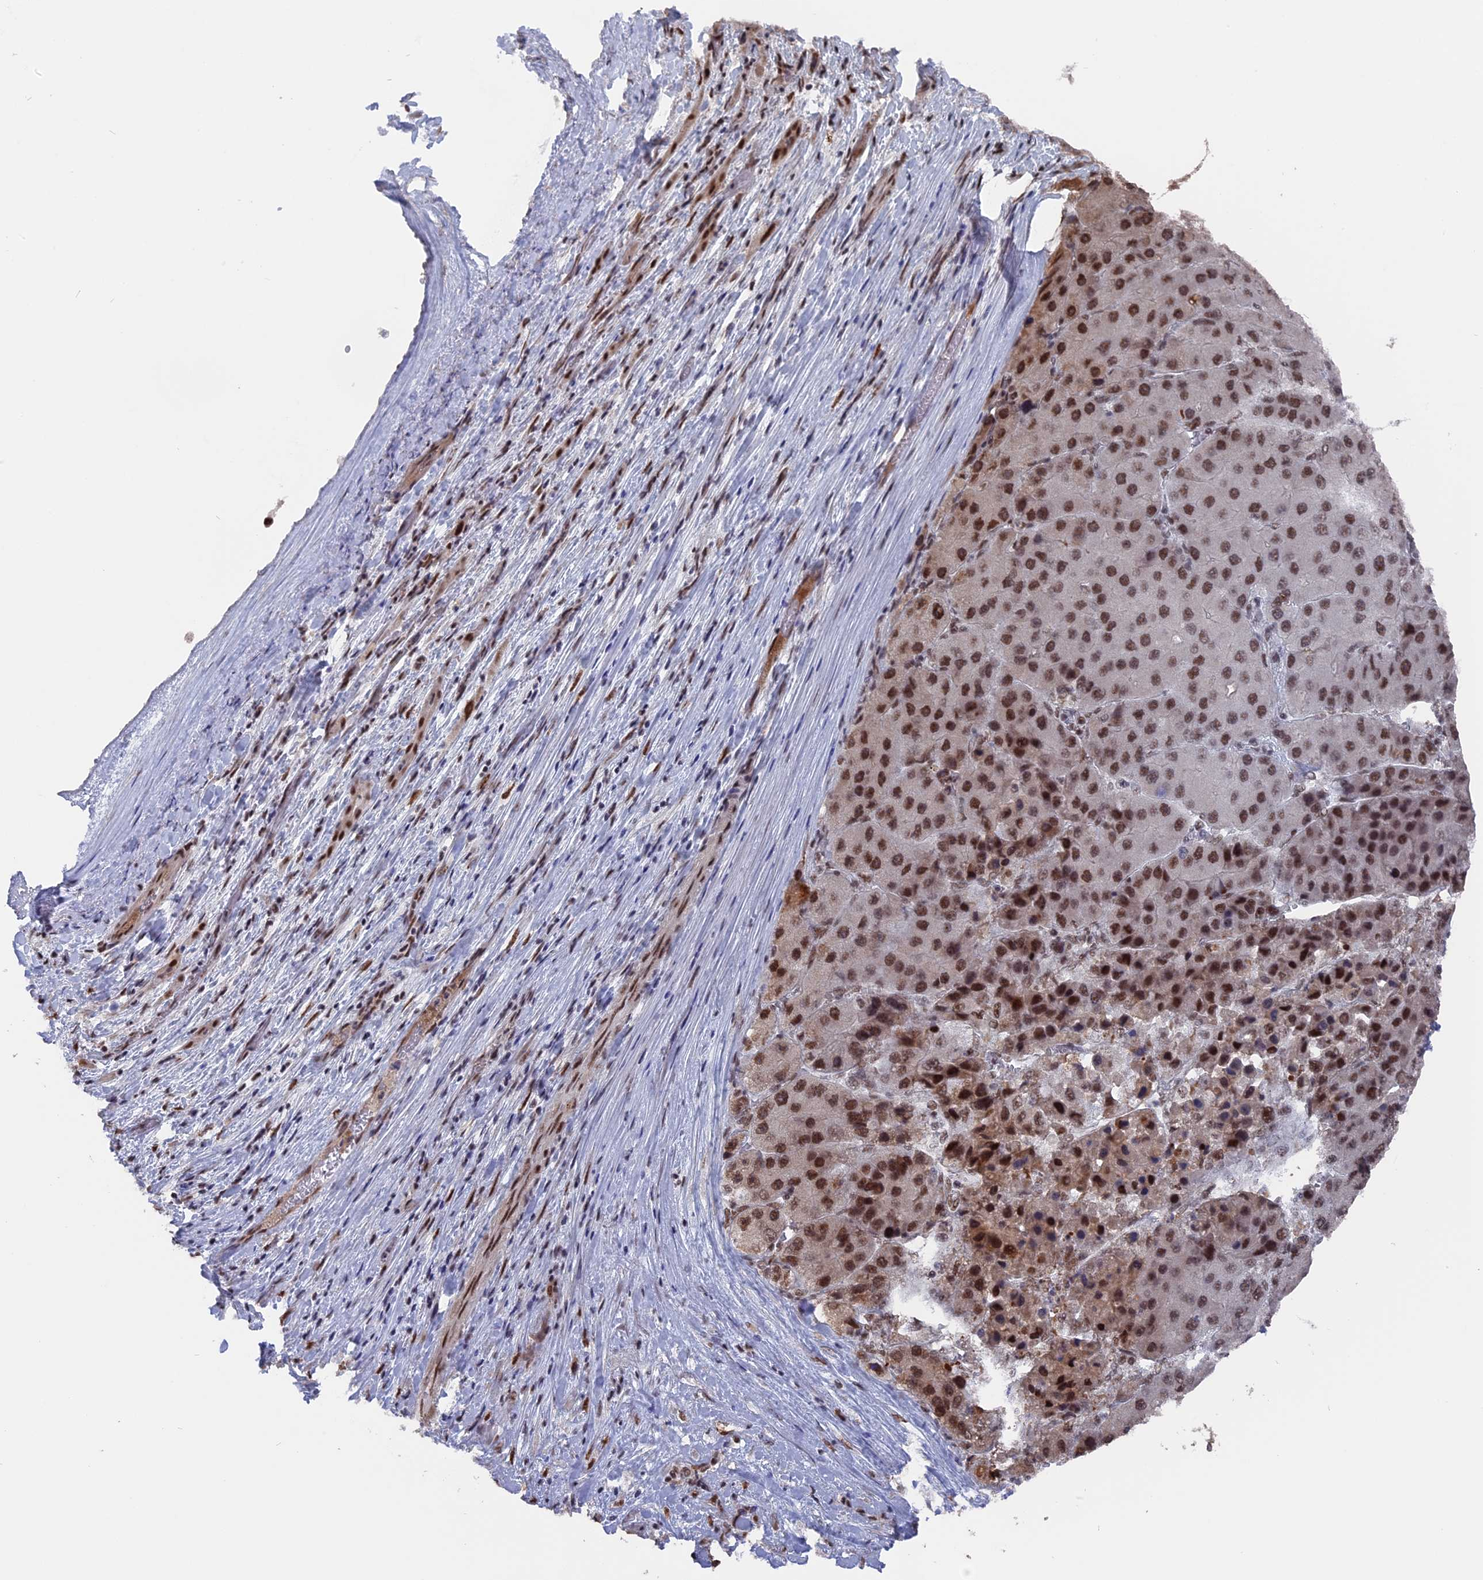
{"staining": {"intensity": "moderate", "quantity": ">75%", "location": "nuclear"}, "tissue": "liver cancer", "cell_type": "Tumor cells", "image_type": "cancer", "snomed": [{"axis": "morphology", "description": "Carcinoma, Hepatocellular, NOS"}, {"axis": "topography", "description": "Liver"}], "caption": "This image demonstrates immunohistochemistry staining of human liver hepatocellular carcinoma, with medium moderate nuclear staining in approximately >75% of tumor cells.", "gene": "SF3A2", "patient": {"sex": "female", "age": 73}}